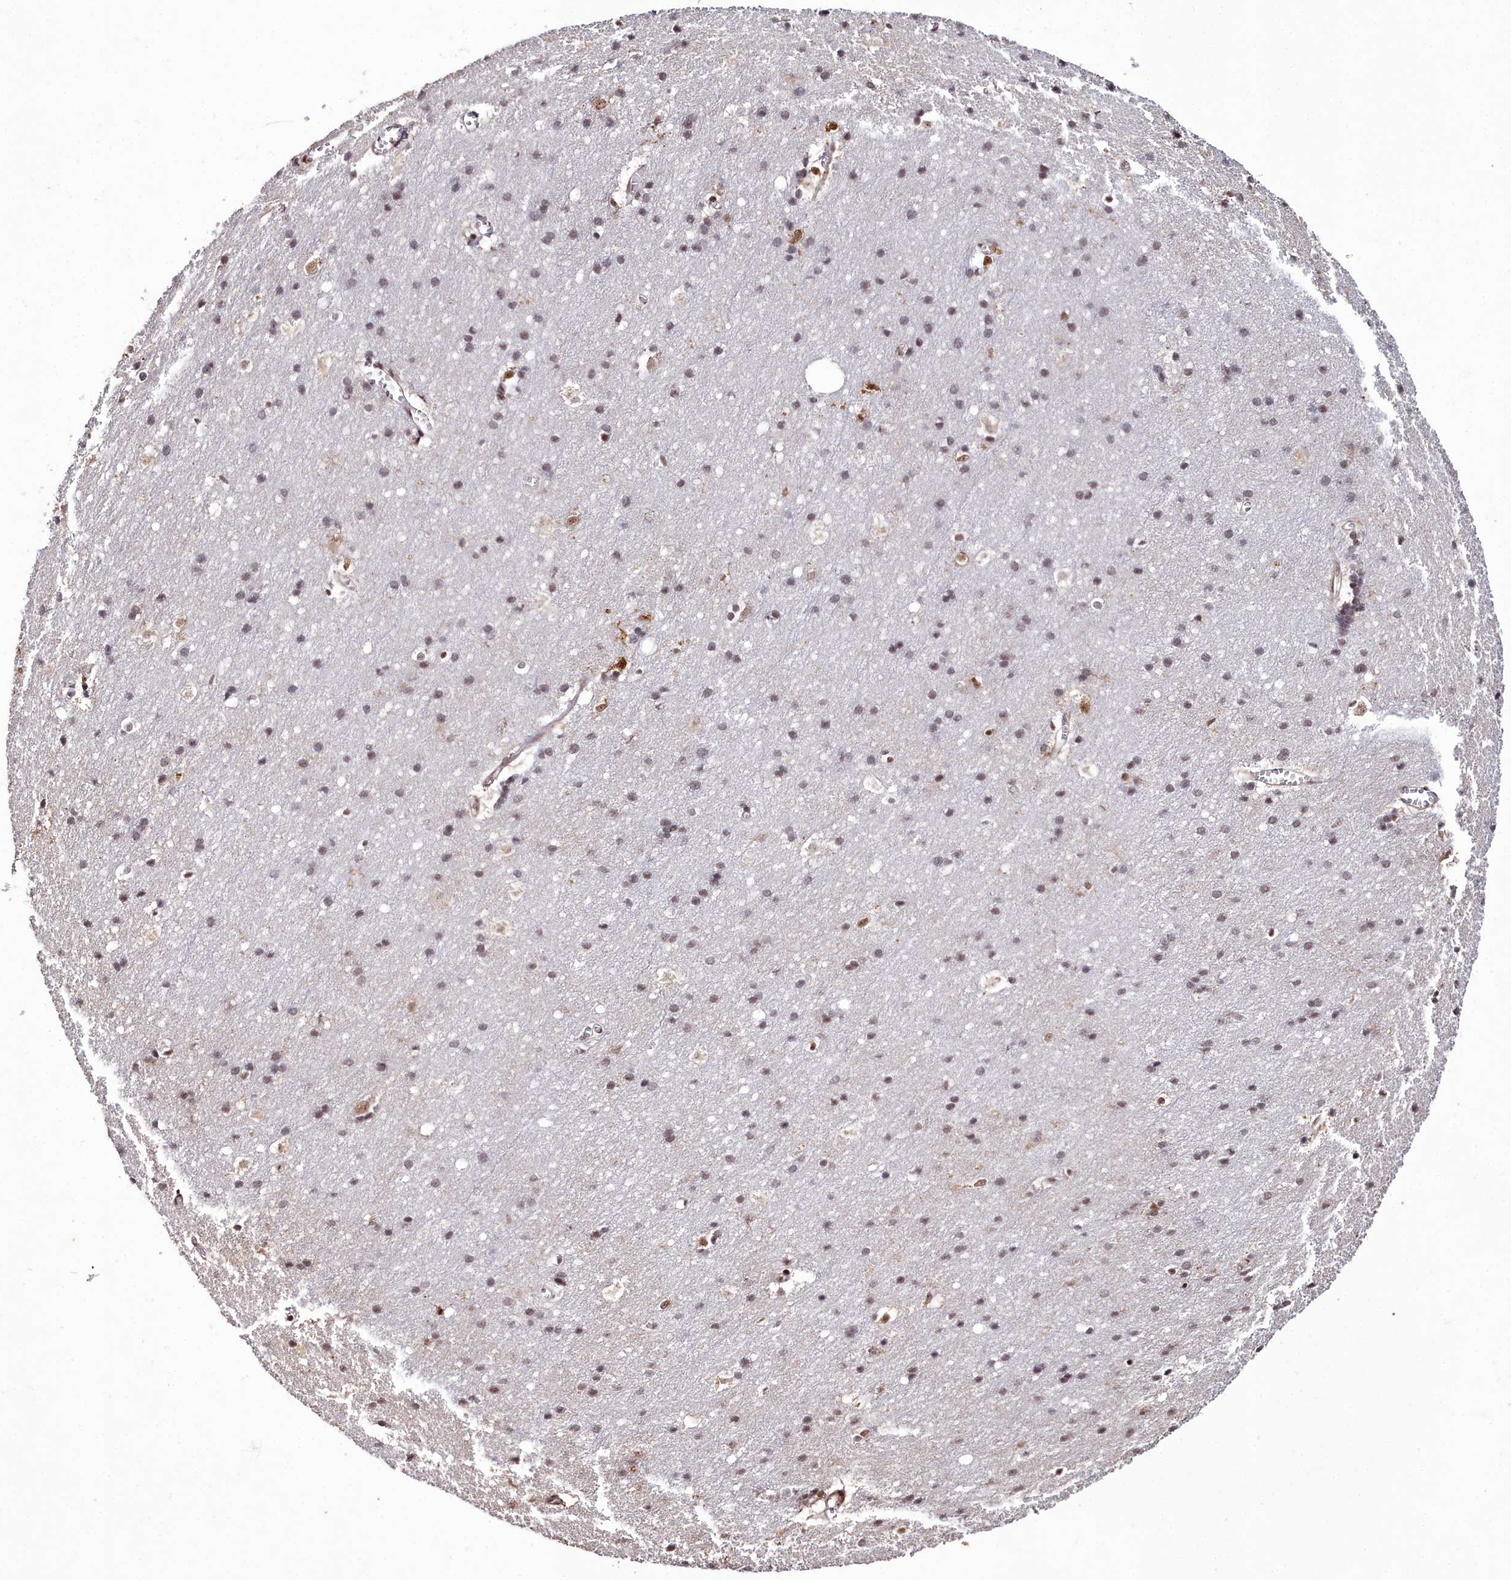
{"staining": {"intensity": "moderate", "quantity": ">75%", "location": "cytoplasmic/membranous,nuclear"}, "tissue": "cerebral cortex", "cell_type": "Endothelial cells", "image_type": "normal", "snomed": [{"axis": "morphology", "description": "Normal tissue, NOS"}, {"axis": "topography", "description": "Cerebral cortex"}], "caption": "IHC micrograph of normal cerebral cortex: human cerebral cortex stained using IHC demonstrates medium levels of moderate protein expression localized specifically in the cytoplasmic/membranous,nuclear of endothelial cells, appearing as a cytoplasmic/membranous,nuclear brown color.", "gene": "CXXC1", "patient": {"sex": "male", "age": 54}}